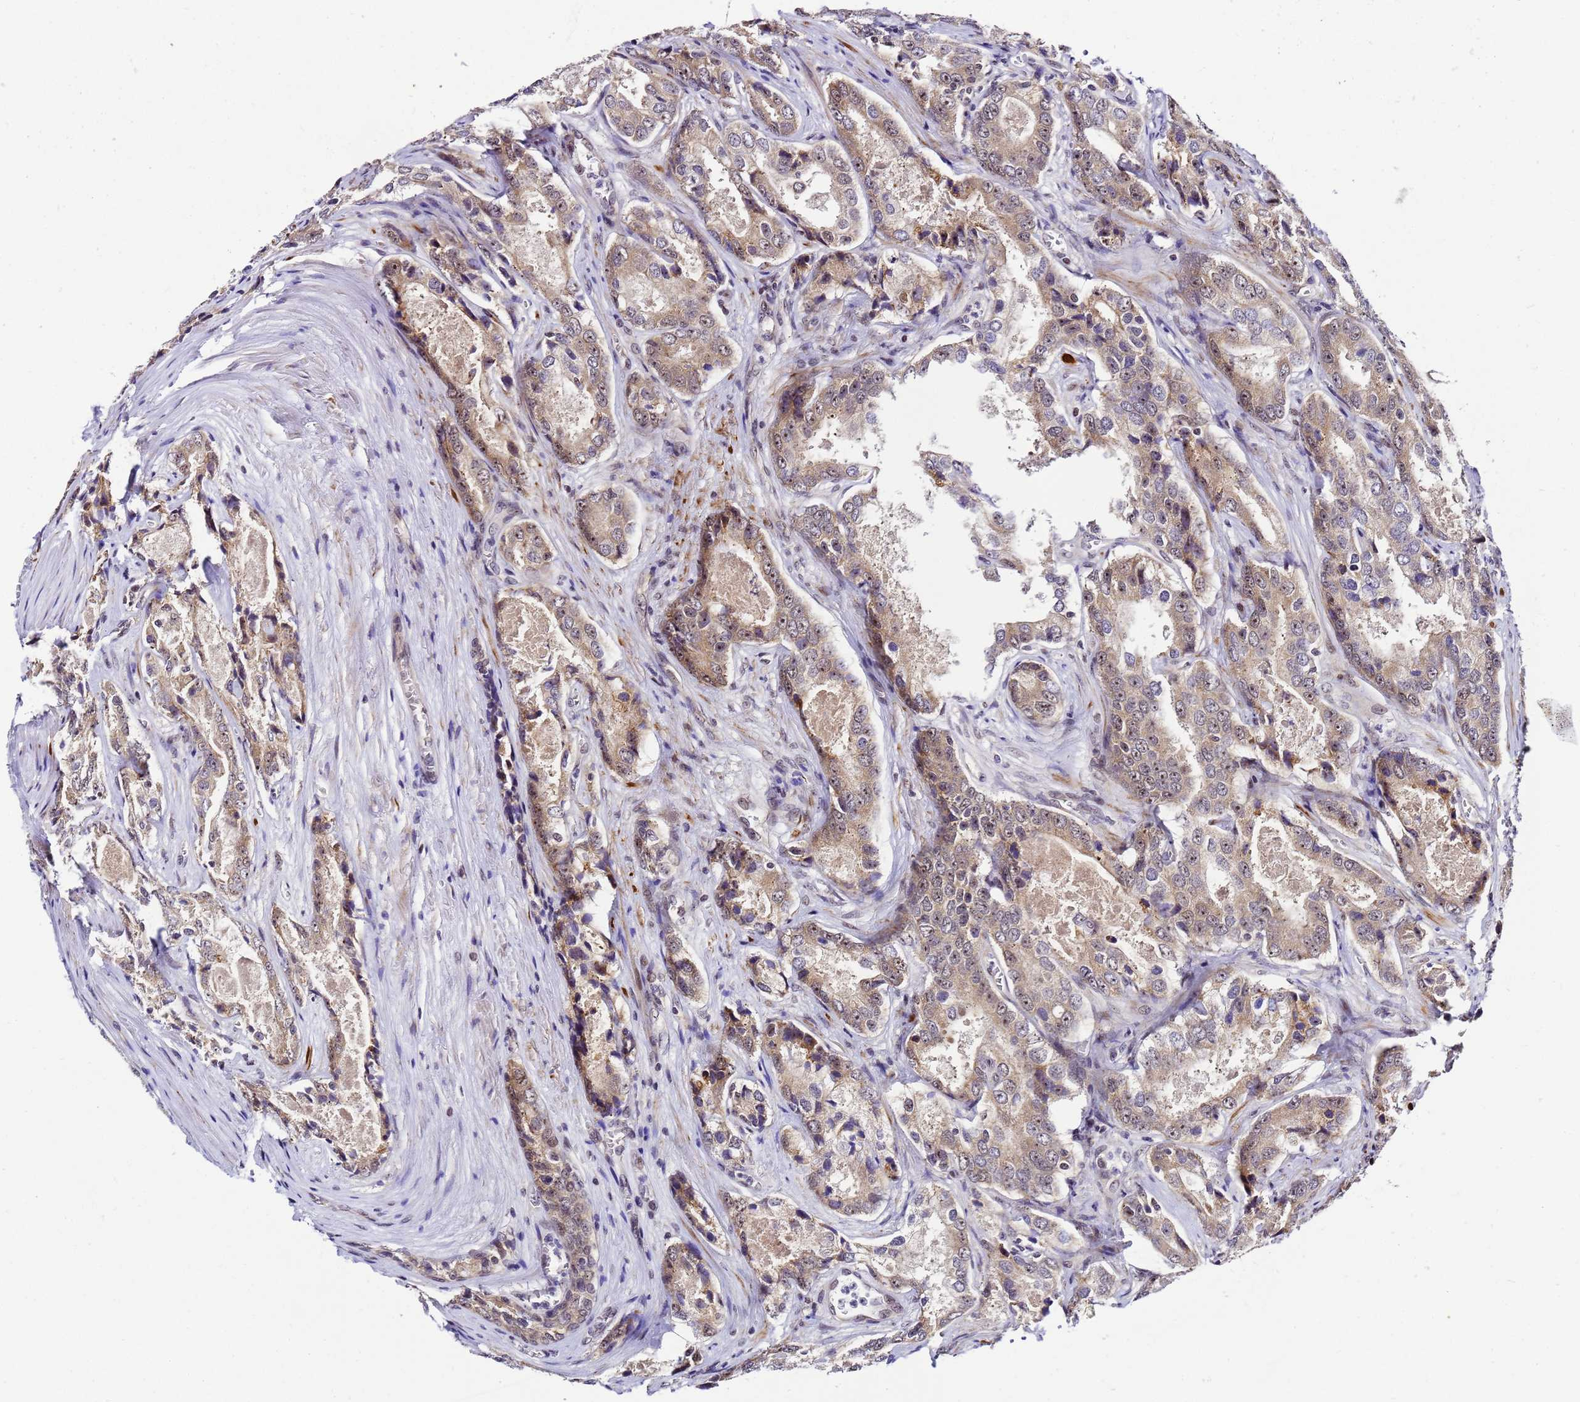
{"staining": {"intensity": "moderate", "quantity": ">75%", "location": "cytoplasmic/membranous,nuclear"}, "tissue": "prostate cancer", "cell_type": "Tumor cells", "image_type": "cancer", "snomed": [{"axis": "morphology", "description": "Adenocarcinoma, Low grade"}, {"axis": "topography", "description": "Prostate"}], "caption": "This is a photomicrograph of immunohistochemistry (IHC) staining of adenocarcinoma (low-grade) (prostate), which shows moderate positivity in the cytoplasmic/membranous and nuclear of tumor cells.", "gene": "SLX4IP", "patient": {"sex": "male", "age": 68}}